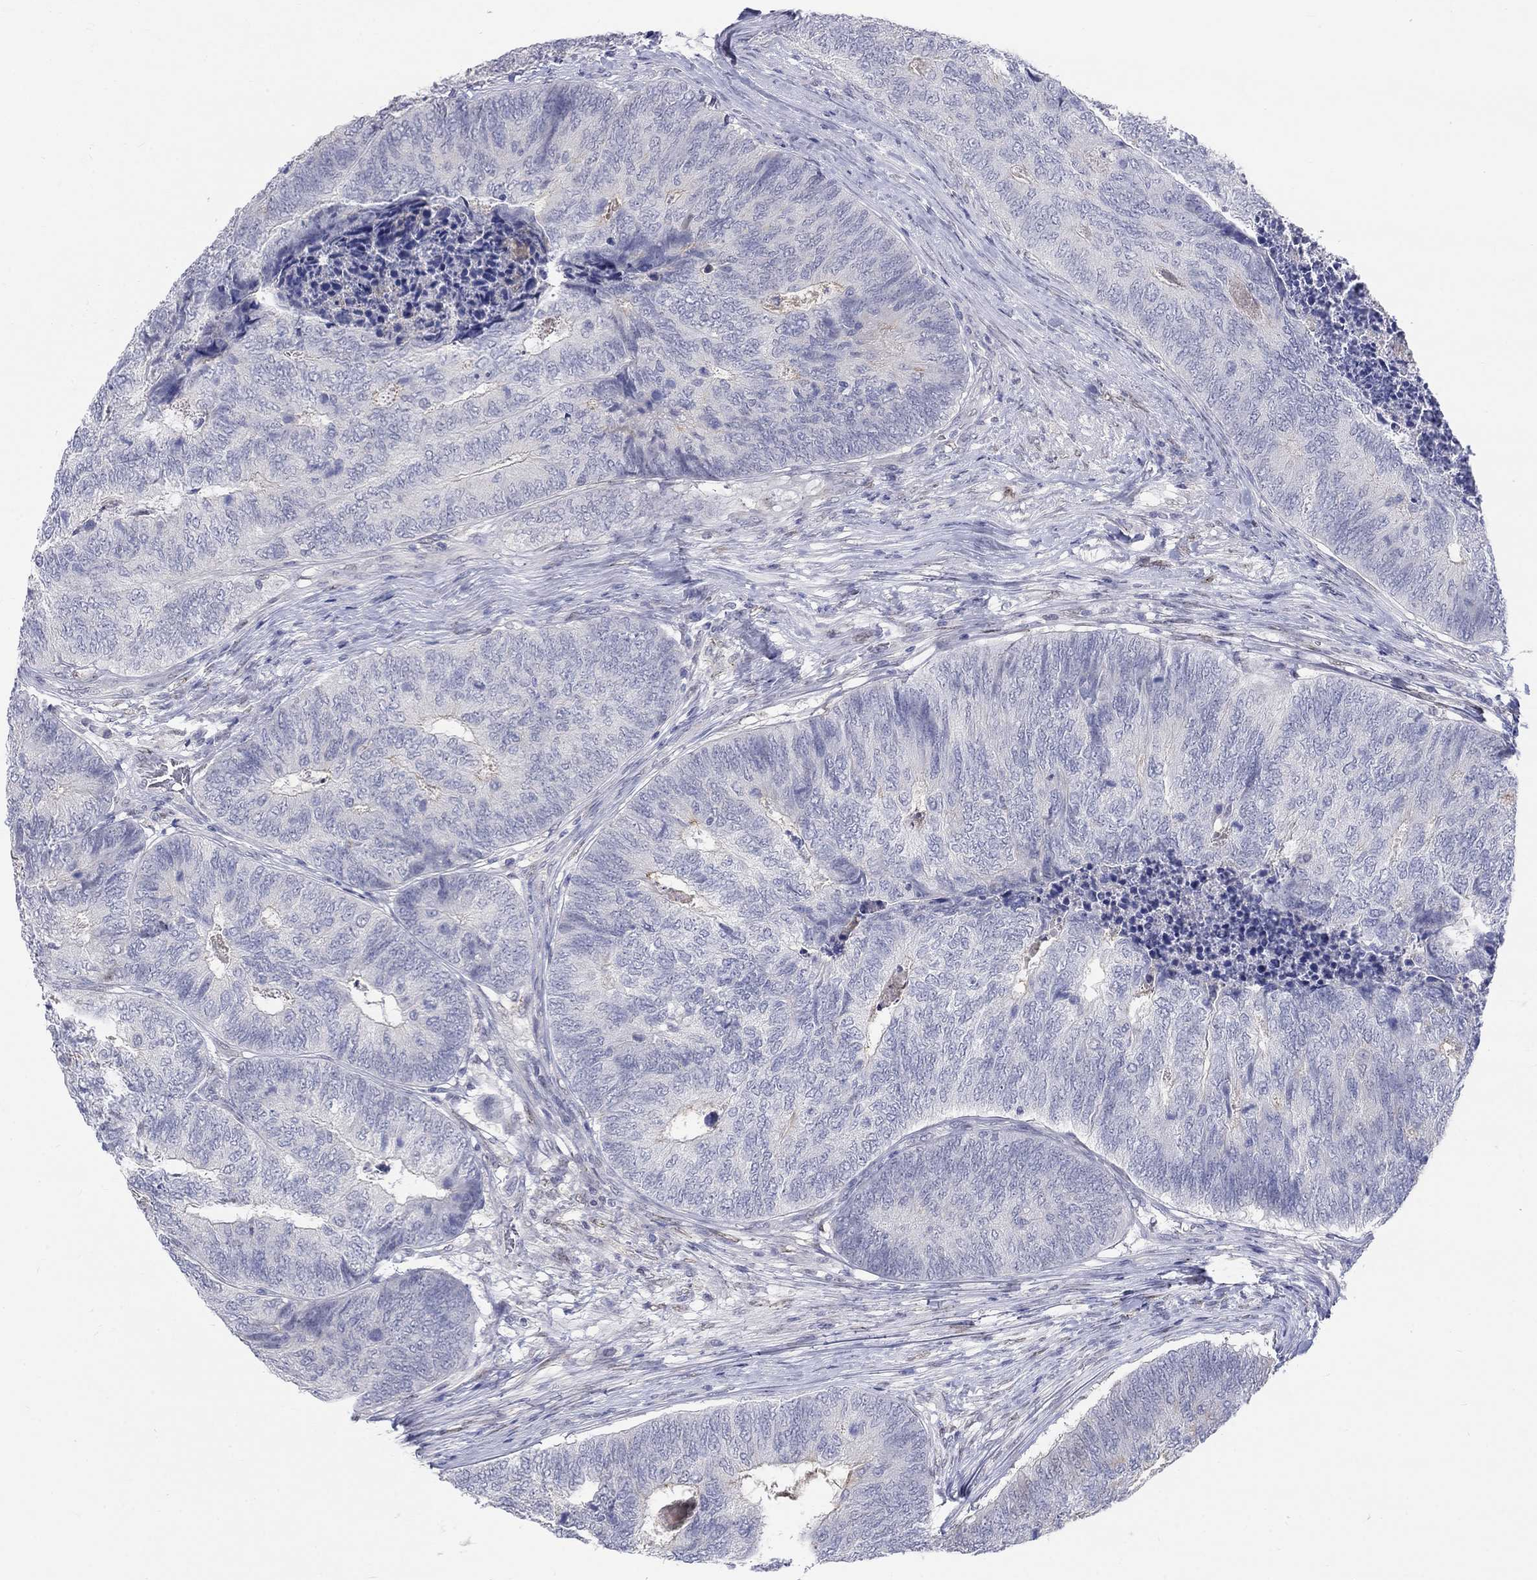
{"staining": {"intensity": "negative", "quantity": "none", "location": "none"}, "tissue": "colorectal cancer", "cell_type": "Tumor cells", "image_type": "cancer", "snomed": [{"axis": "morphology", "description": "Adenocarcinoma, NOS"}, {"axis": "topography", "description": "Colon"}], "caption": "The image reveals no significant expression in tumor cells of colorectal cancer.", "gene": "EGFLAM", "patient": {"sex": "female", "age": 67}}